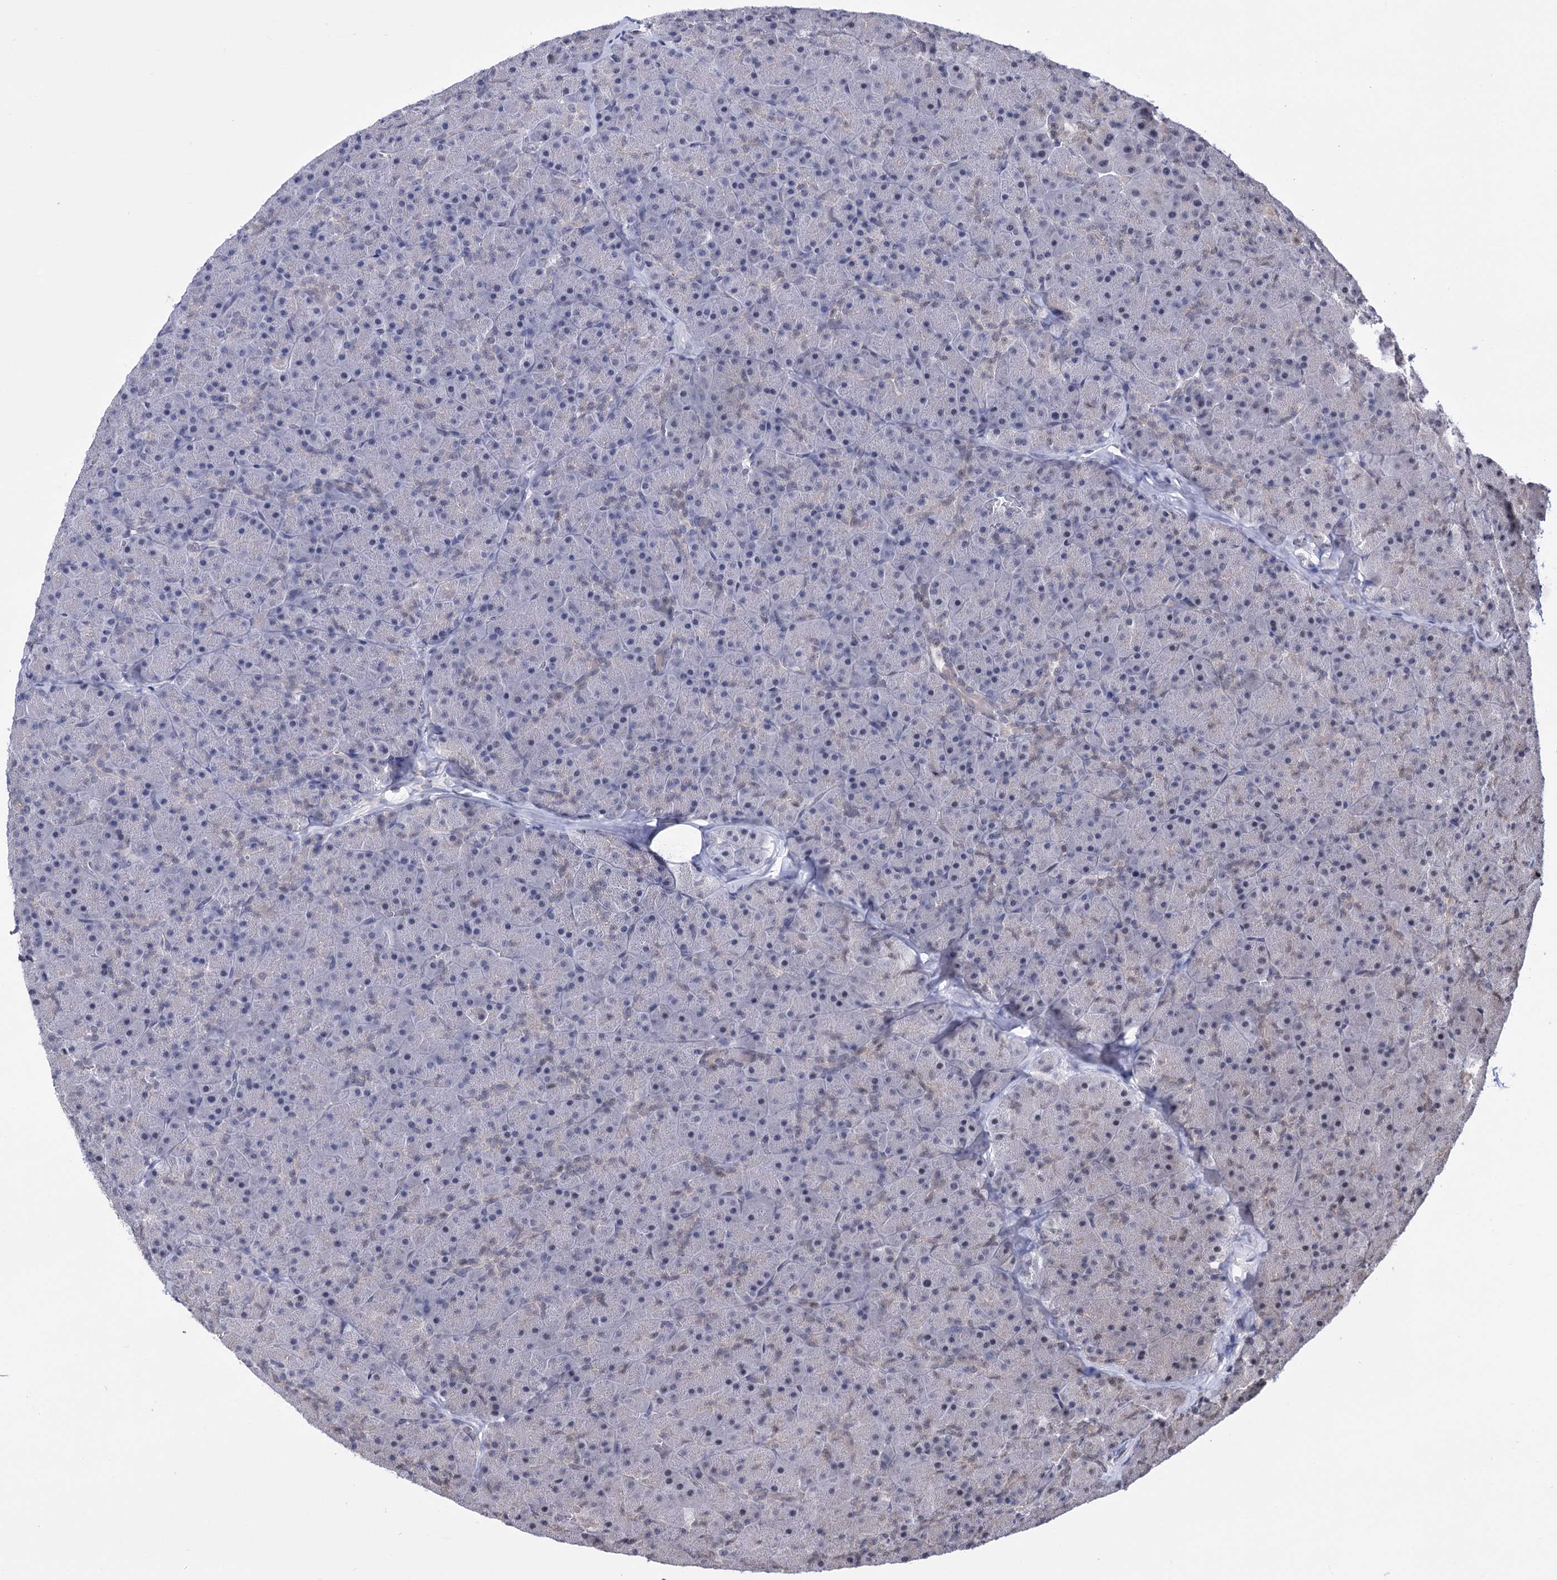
{"staining": {"intensity": "negative", "quantity": "none", "location": "none"}, "tissue": "pancreas", "cell_type": "Exocrine glandular cells", "image_type": "normal", "snomed": [{"axis": "morphology", "description": "Normal tissue, NOS"}, {"axis": "topography", "description": "Pancreas"}], "caption": "This is a micrograph of immunohistochemistry (IHC) staining of unremarkable pancreas, which shows no positivity in exocrine glandular cells.", "gene": "CHMP7", "patient": {"sex": "male", "age": 36}}